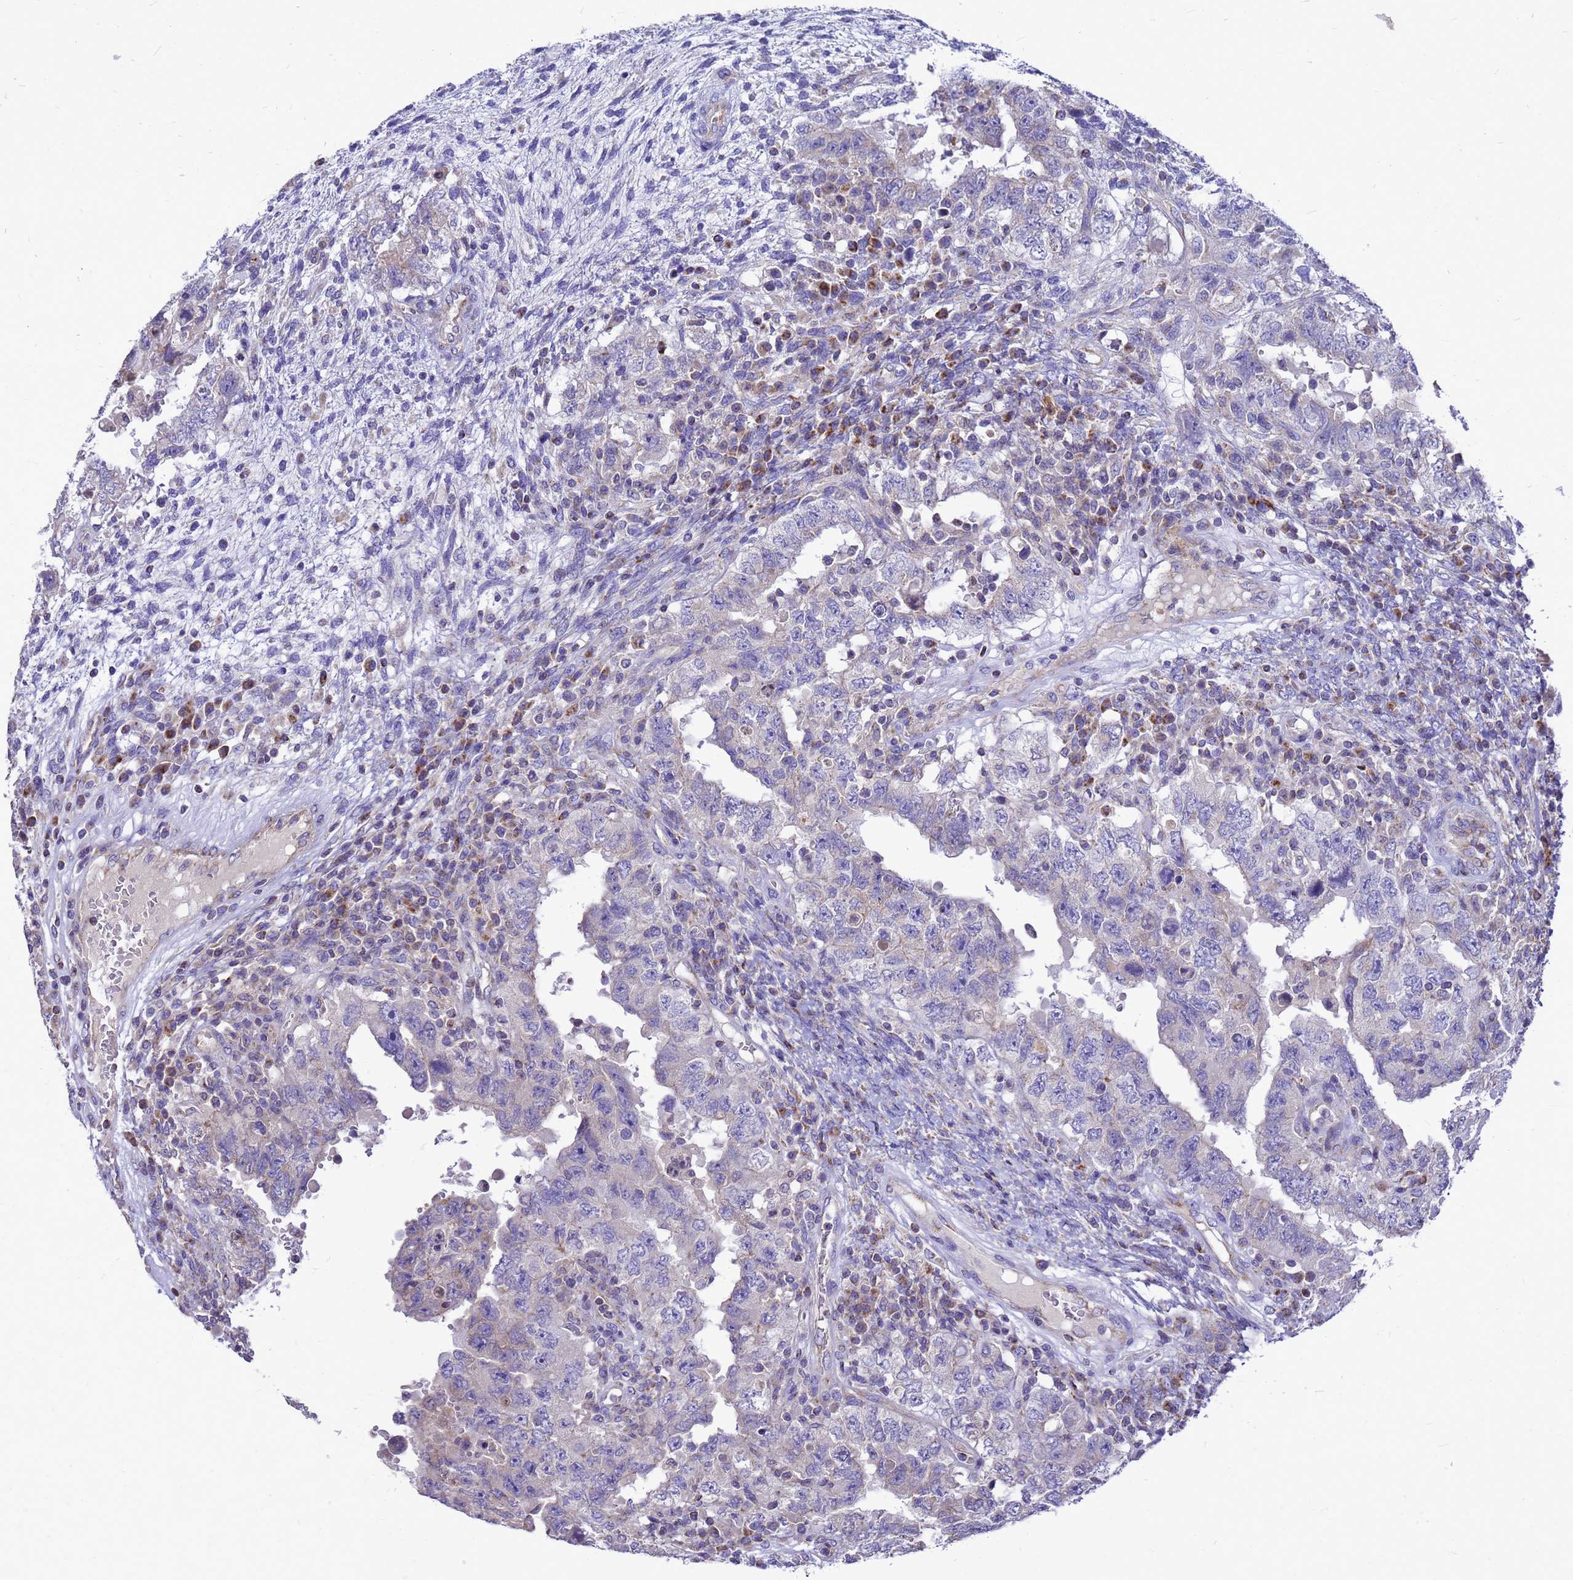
{"staining": {"intensity": "negative", "quantity": "none", "location": "none"}, "tissue": "testis cancer", "cell_type": "Tumor cells", "image_type": "cancer", "snomed": [{"axis": "morphology", "description": "Carcinoma, Embryonal, NOS"}, {"axis": "topography", "description": "Testis"}], "caption": "This image is of testis embryonal carcinoma stained with IHC to label a protein in brown with the nuclei are counter-stained blue. There is no staining in tumor cells.", "gene": "CMC4", "patient": {"sex": "male", "age": 26}}